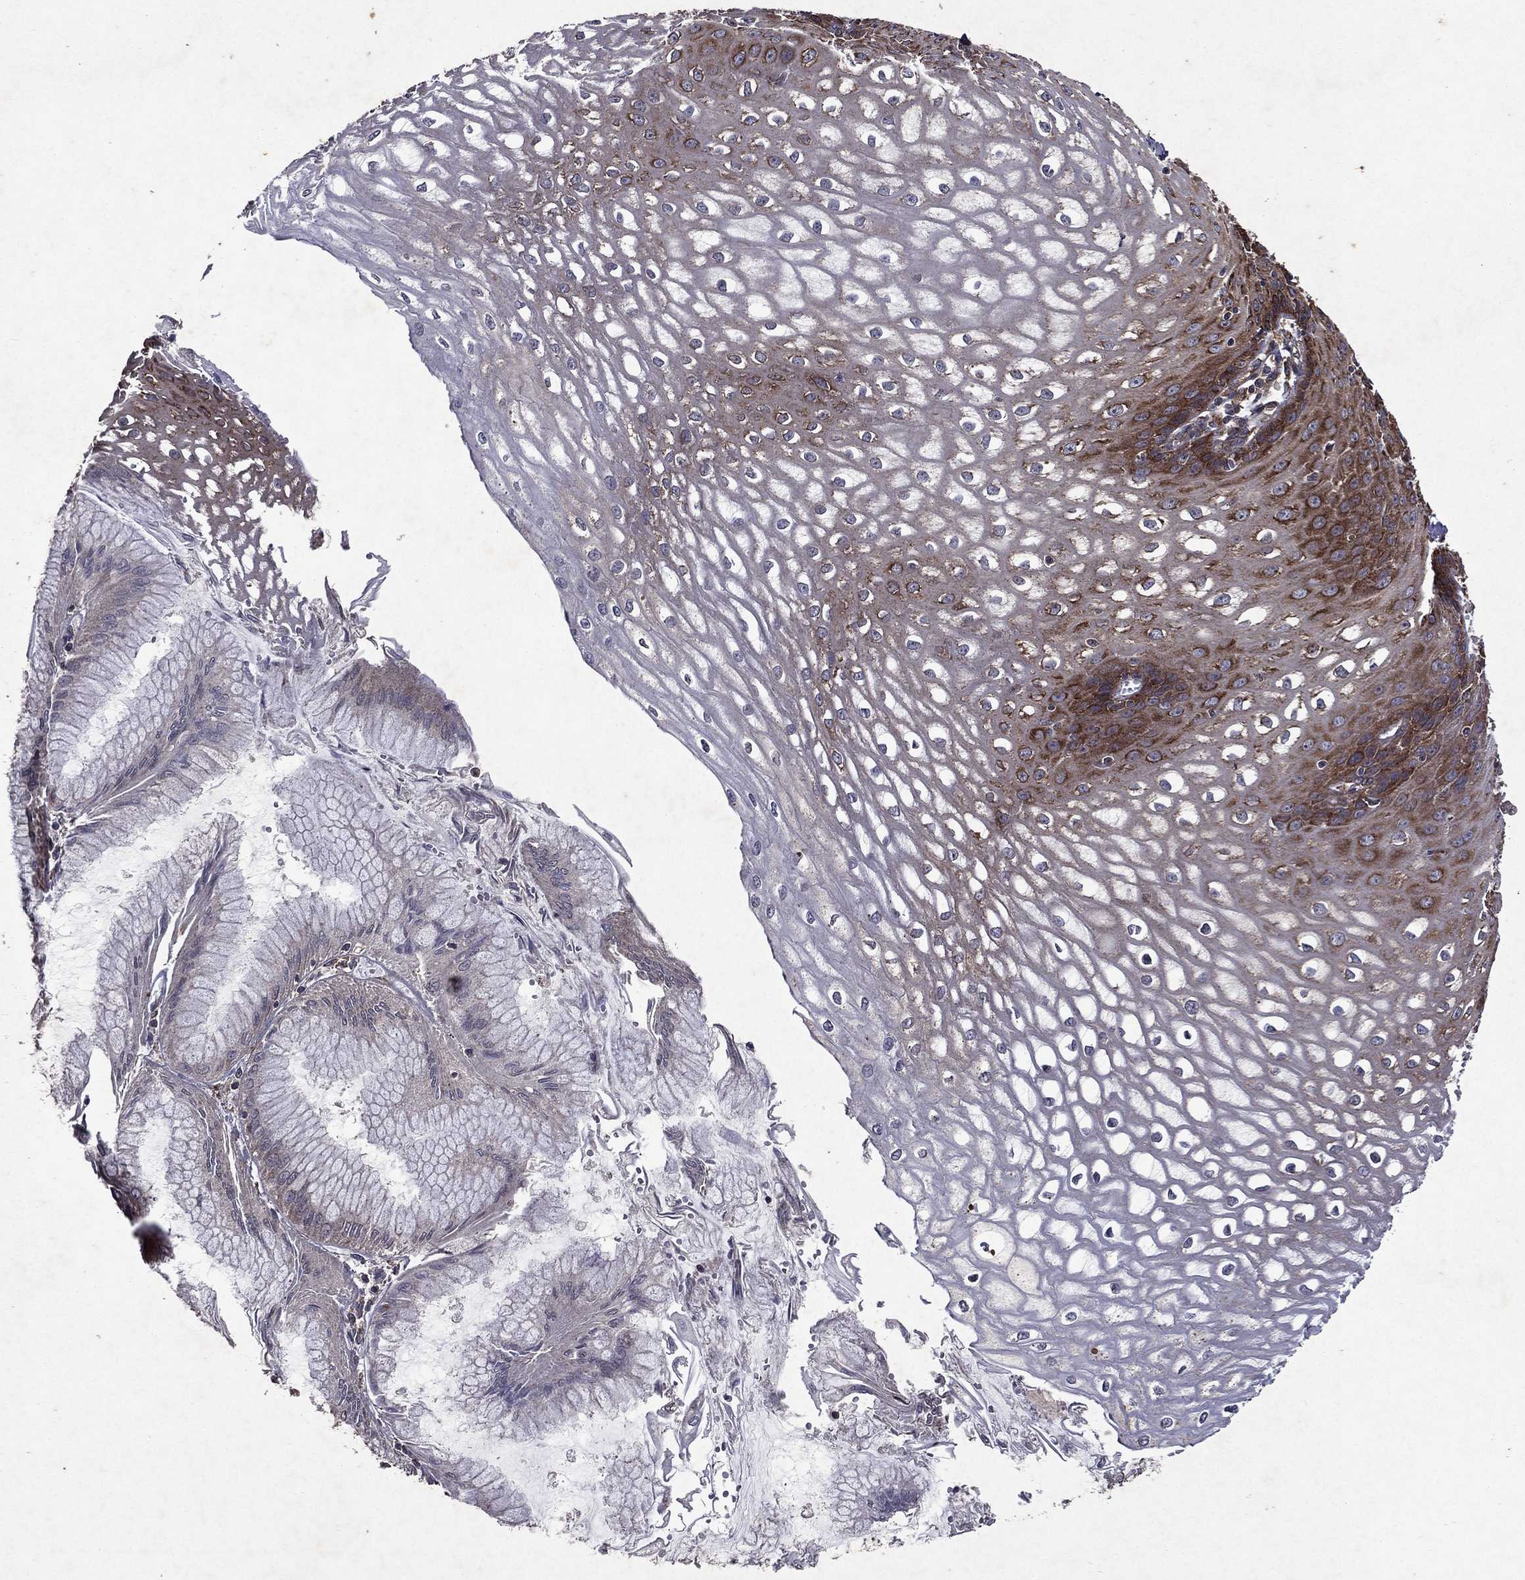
{"staining": {"intensity": "strong", "quantity": "25%-75%", "location": "cytoplasmic/membranous"}, "tissue": "esophagus", "cell_type": "Squamous epithelial cells", "image_type": "normal", "snomed": [{"axis": "morphology", "description": "Normal tissue, NOS"}, {"axis": "topography", "description": "Esophagus"}], "caption": "Approximately 25%-75% of squamous epithelial cells in benign human esophagus reveal strong cytoplasmic/membranous protein expression as visualized by brown immunohistochemical staining.", "gene": "EIF2B4", "patient": {"sex": "male", "age": 58}}